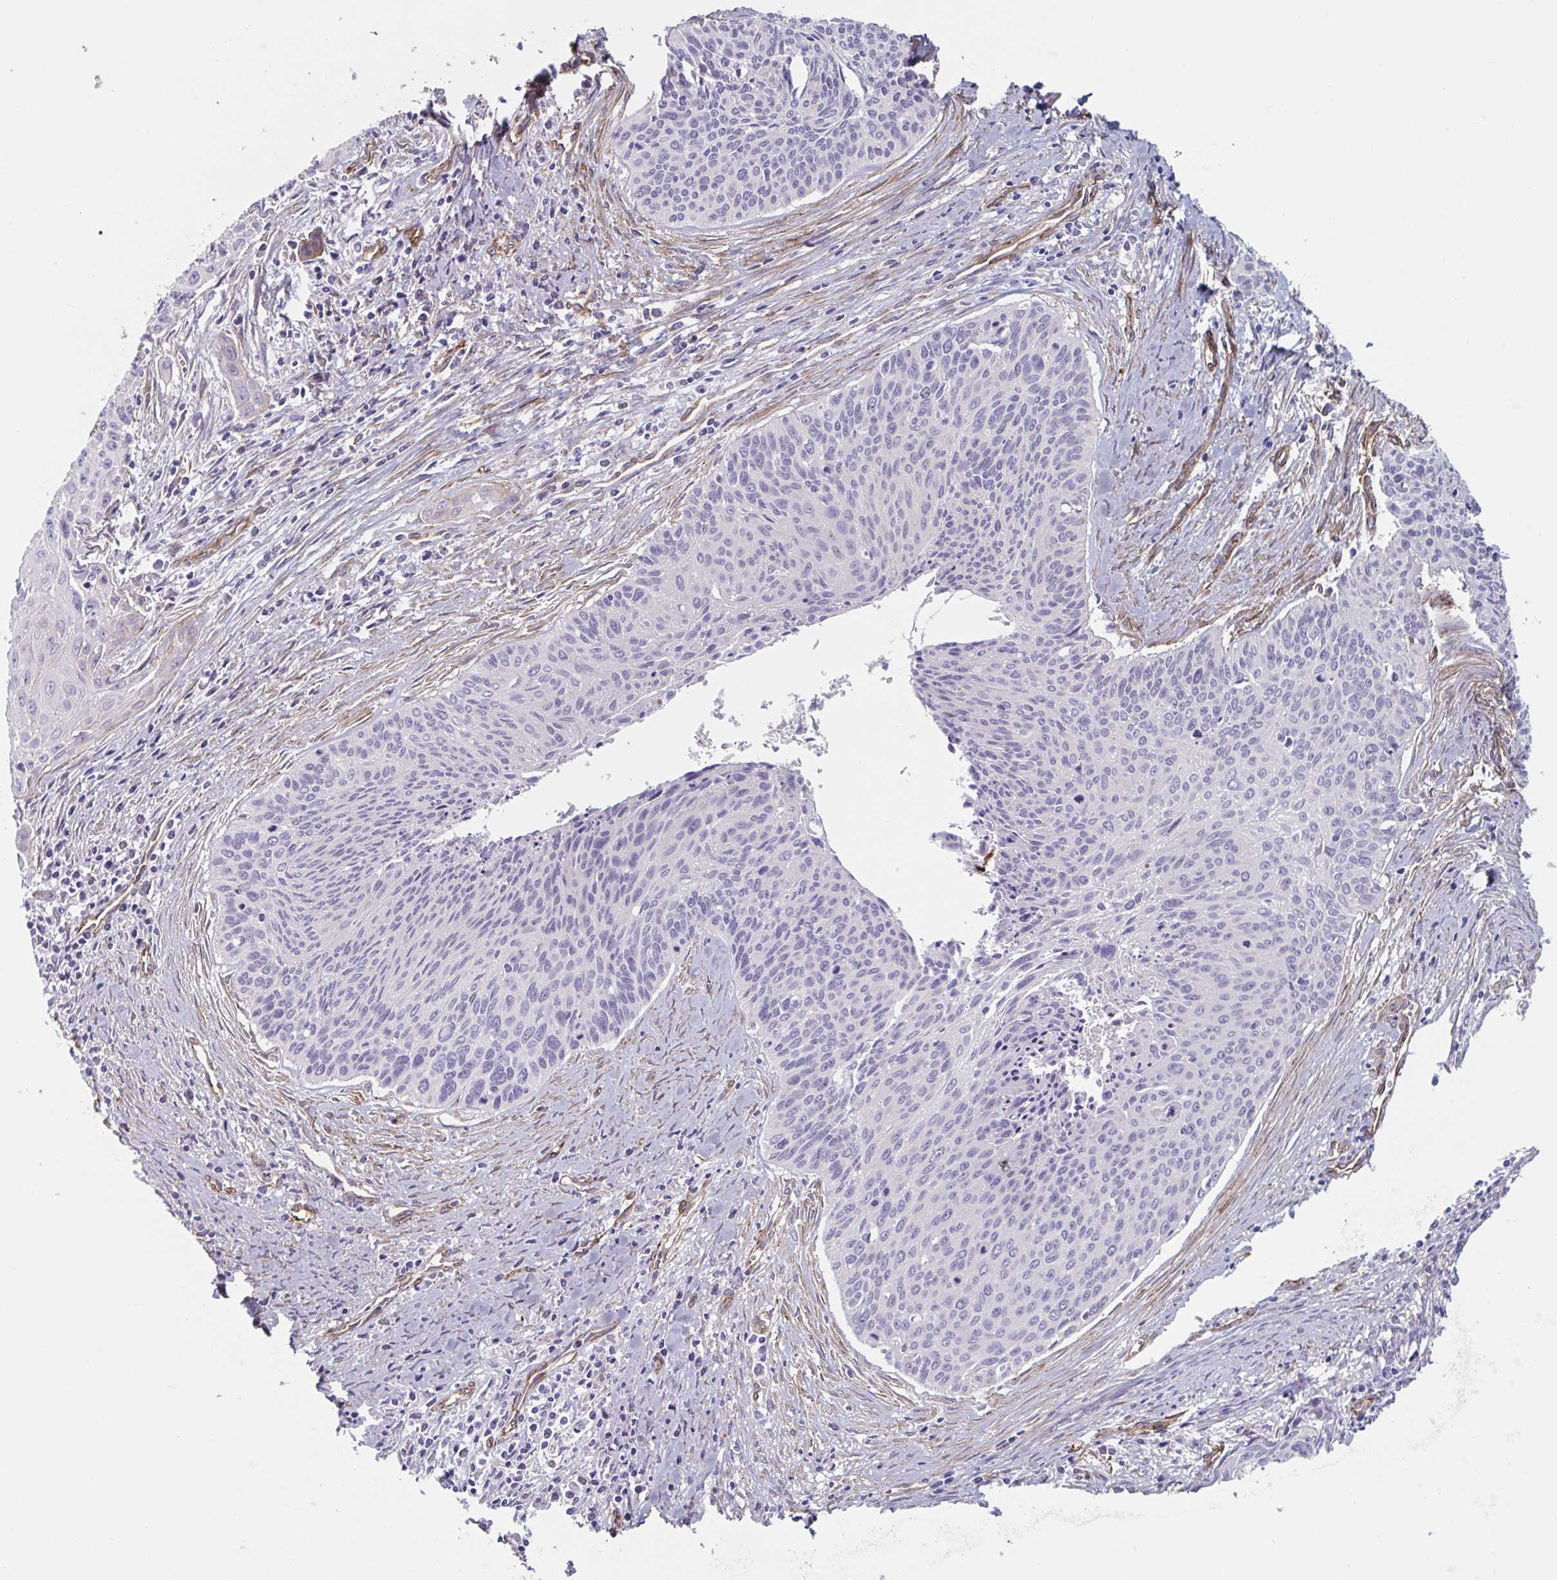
{"staining": {"intensity": "negative", "quantity": "none", "location": "none"}, "tissue": "cervical cancer", "cell_type": "Tumor cells", "image_type": "cancer", "snomed": [{"axis": "morphology", "description": "Squamous cell carcinoma, NOS"}, {"axis": "topography", "description": "Cervix"}], "caption": "Cervical squamous cell carcinoma was stained to show a protein in brown. There is no significant positivity in tumor cells.", "gene": "CITED4", "patient": {"sex": "female", "age": 55}}